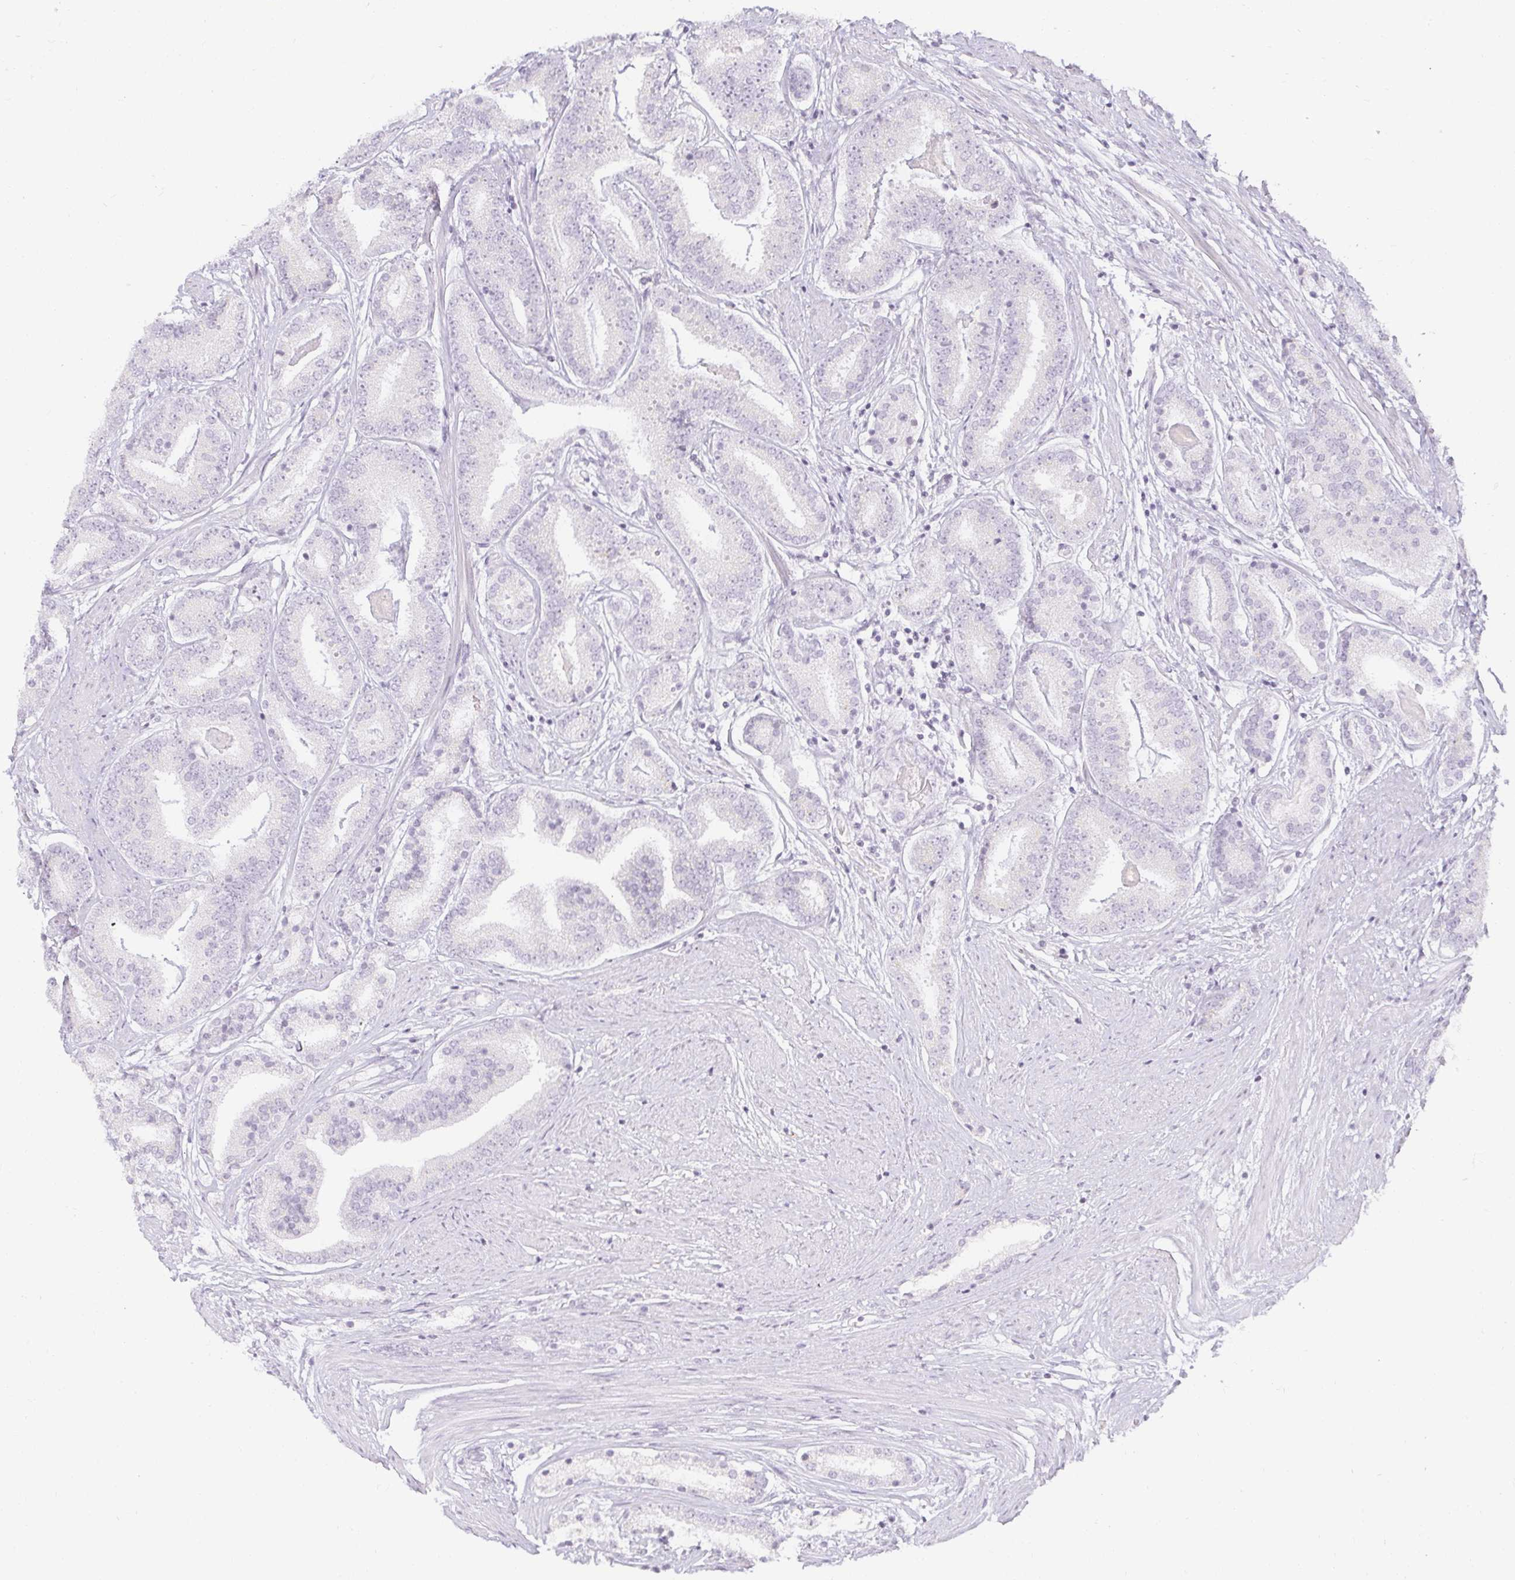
{"staining": {"intensity": "negative", "quantity": "none", "location": "none"}, "tissue": "prostate cancer", "cell_type": "Tumor cells", "image_type": "cancer", "snomed": [{"axis": "morphology", "description": "Adenocarcinoma, High grade"}, {"axis": "topography", "description": "Prostate"}], "caption": "IHC micrograph of neoplastic tissue: human prostate cancer stained with DAB reveals no significant protein positivity in tumor cells.", "gene": "ACAN", "patient": {"sex": "male", "age": 63}}